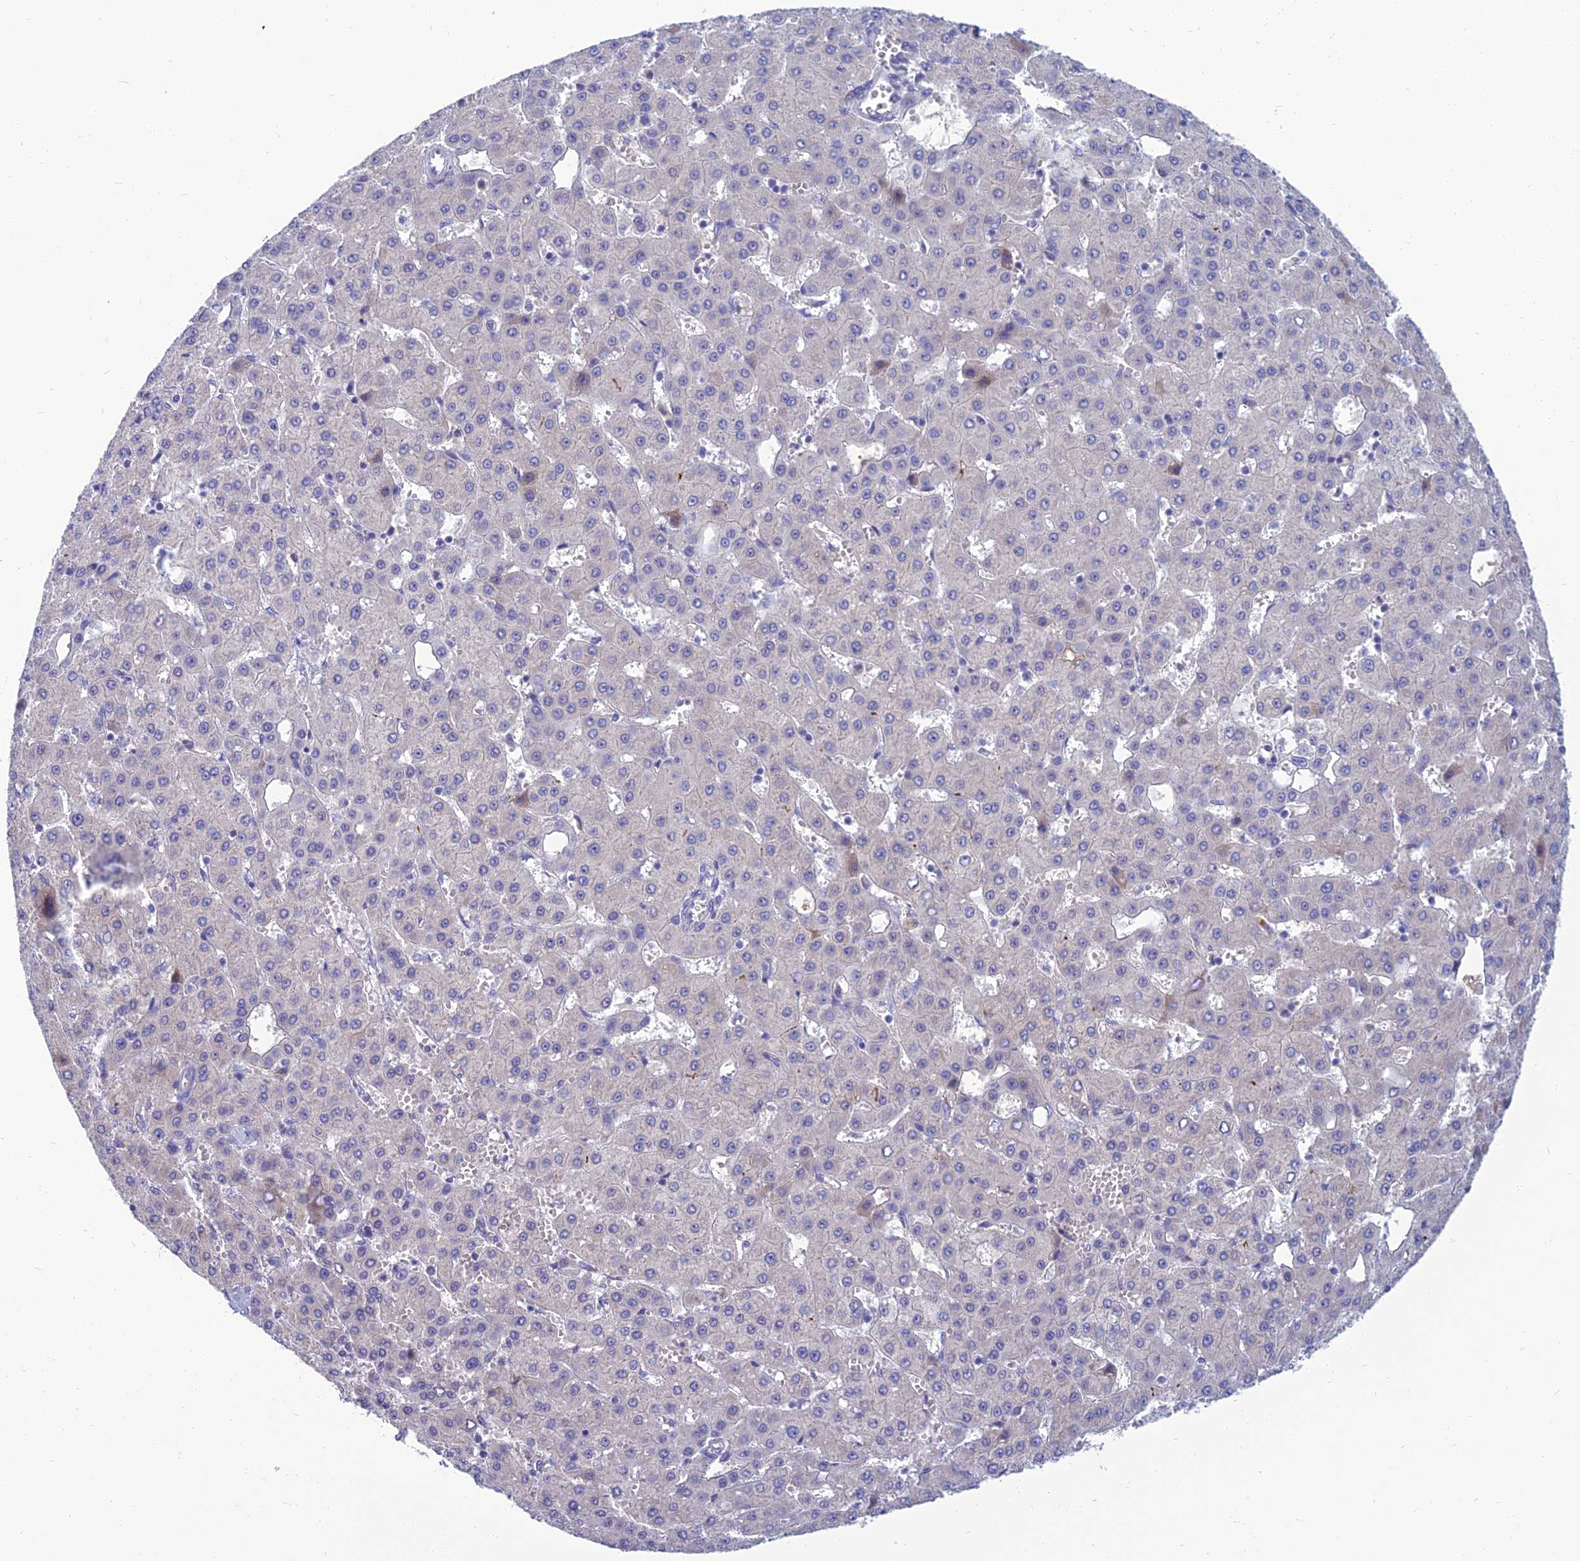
{"staining": {"intensity": "negative", "quantity": "none", "location": "none"}, "tissue": "liver cancer", "cell_type": "Tumor cells", "image_type": "cancer", "snomed": [{"axis": "morphology", "description": "Carcinoma, Hepatocellular, NOS"}, {"axis": "topography", "description": "Liver"}], "caption": "A high-resolution image shows immunohistochemistry (IHC) staining of liver cancer (hepatocellular carcinoma), which demonstrates no significant positivity in tumor cells.", "gene": "SPTLC3", "patient": {"sex": "male", "age": 47}}